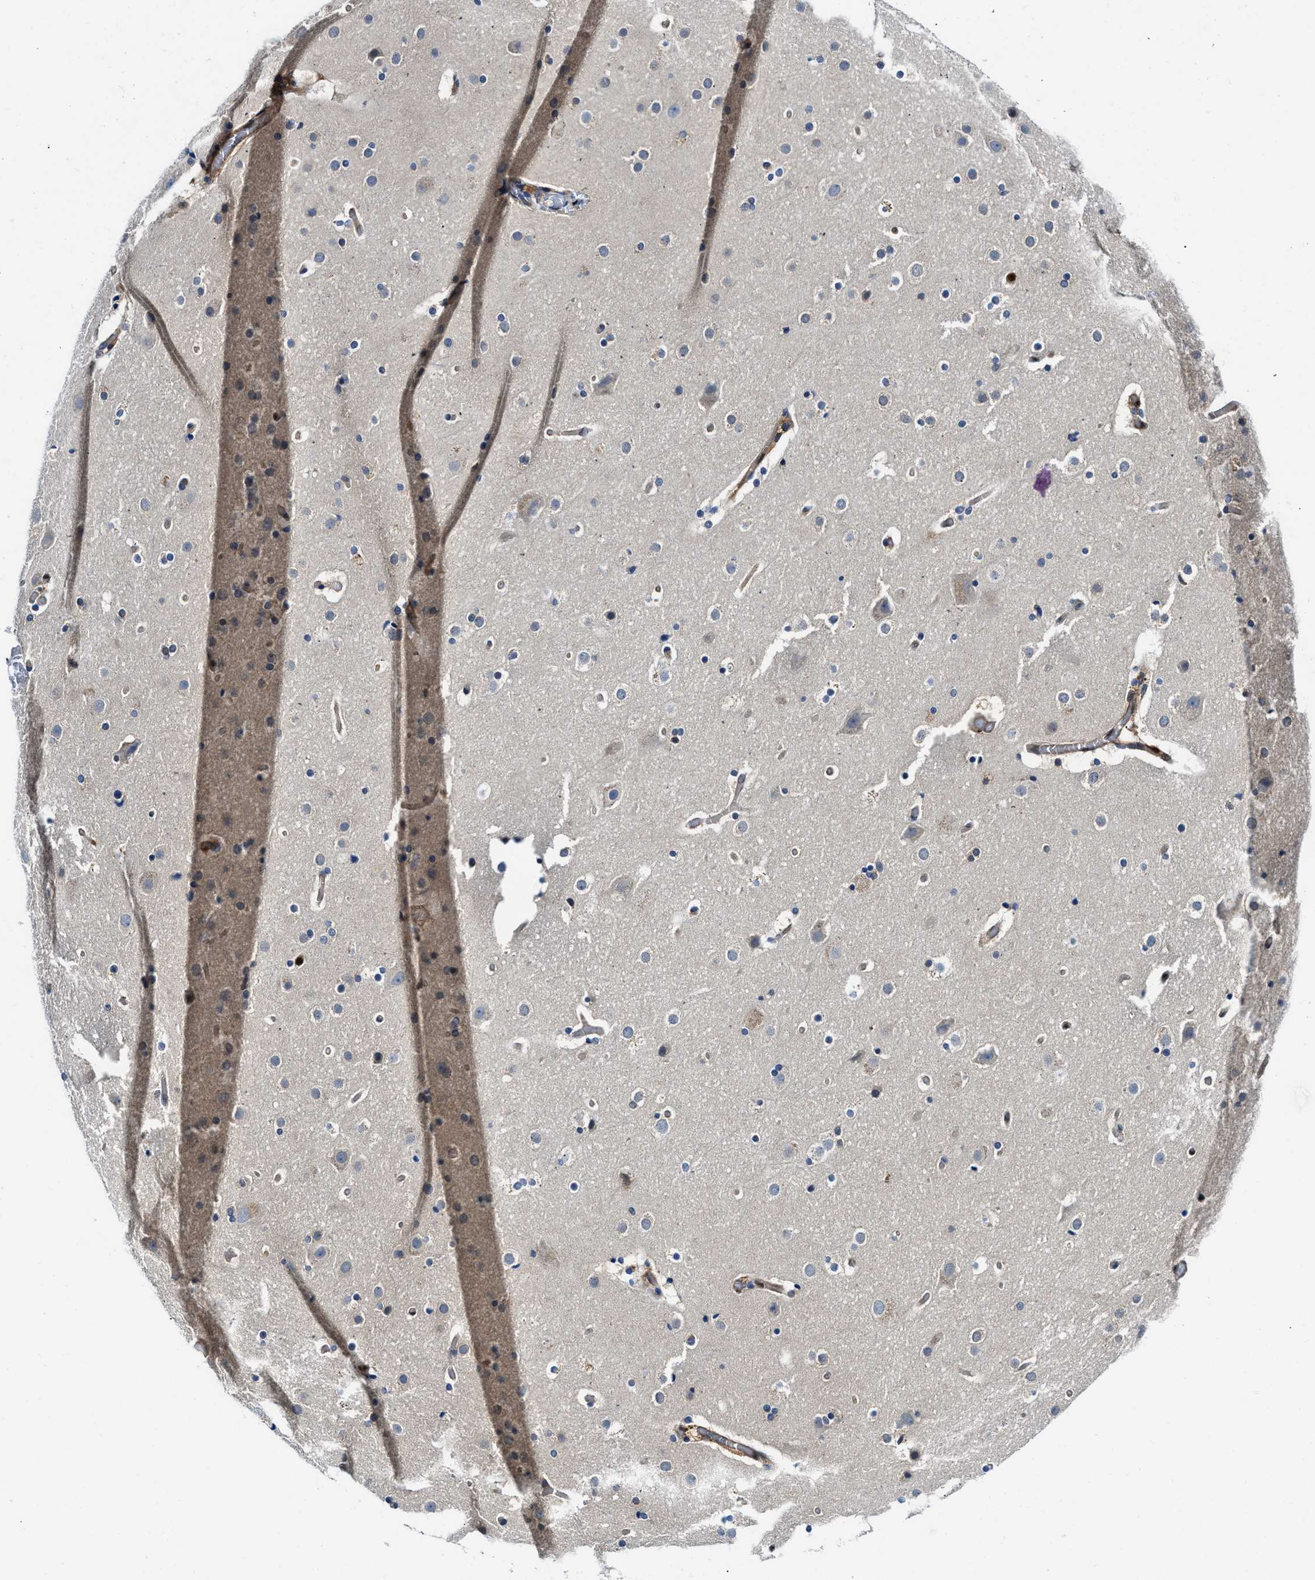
{"staining": {"intensity": "moderate", "quantity": ">75%", "location": "cytoplasmic/membranous"}, "tissue": "cerebral cortex", "cell_type": "Endothelial cells", "image_type": "normal", "snomed": [{"axis": "morphology", "description": "Normal tissue, NOS"}, {"axis": "topography", "description": "Cerebral cortex"}], "caption": "Endothelial cells show moderate cytoplasmic/membranous expression in approximately >75% of cells in normal cerebral cortex.", "gene": "LTA4H", "patient": {"sex": "male", "age": 57}}